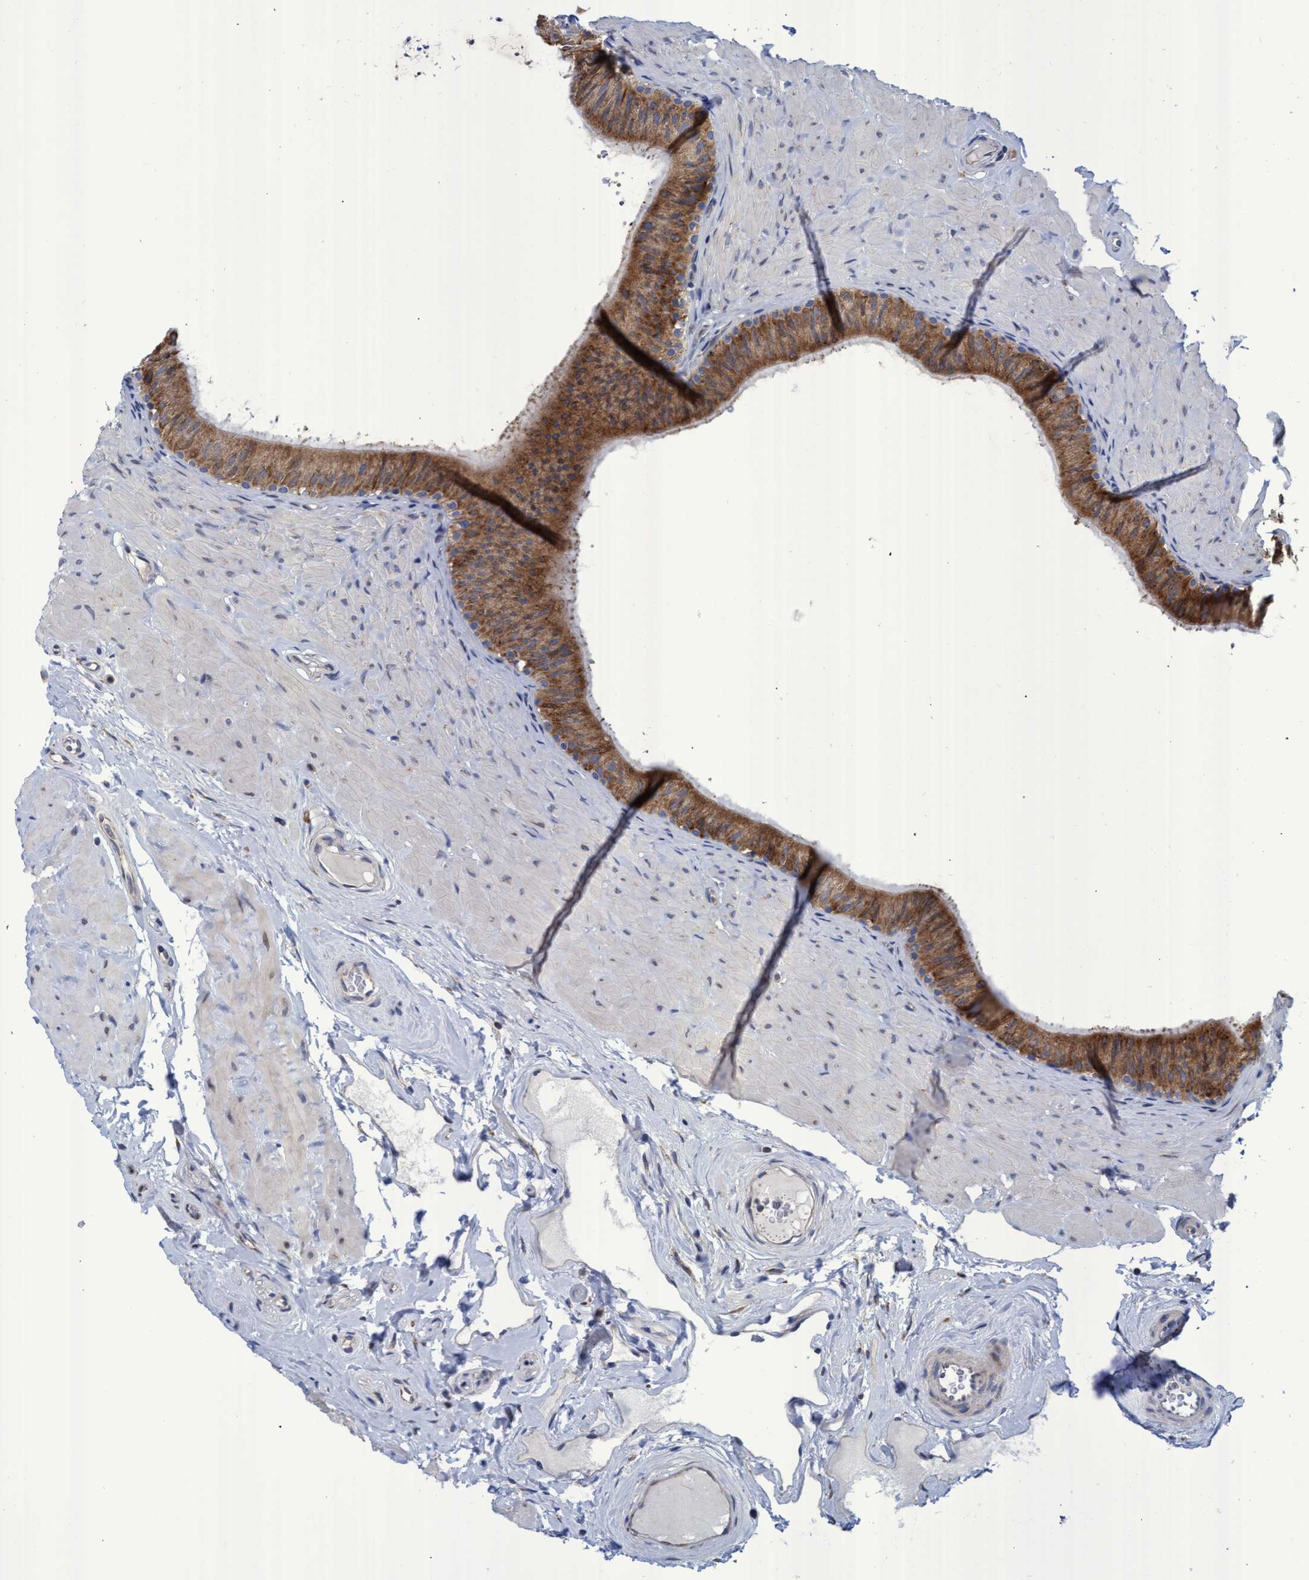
{"staining": {"intensity": "moderate", "quantity": ">75%", "location": "cytoplasmic/membranous"}, "tissue": "epididymis", "cell_type": "Glandular cells", "image_type": "normal", "snomed": [{"axis": "morphology", "description": "Normal tissue, NOS"}, {"axis": "topography", "description": "Epididymis"}], "caption": "Protein expression analysis of unremarkable epididymis shows moderate cytoplasmic/membranous positivity in approximately >75% of glandular cells.", "gene": "NAT16", "patient": {"sex": "male", "age": 34}}